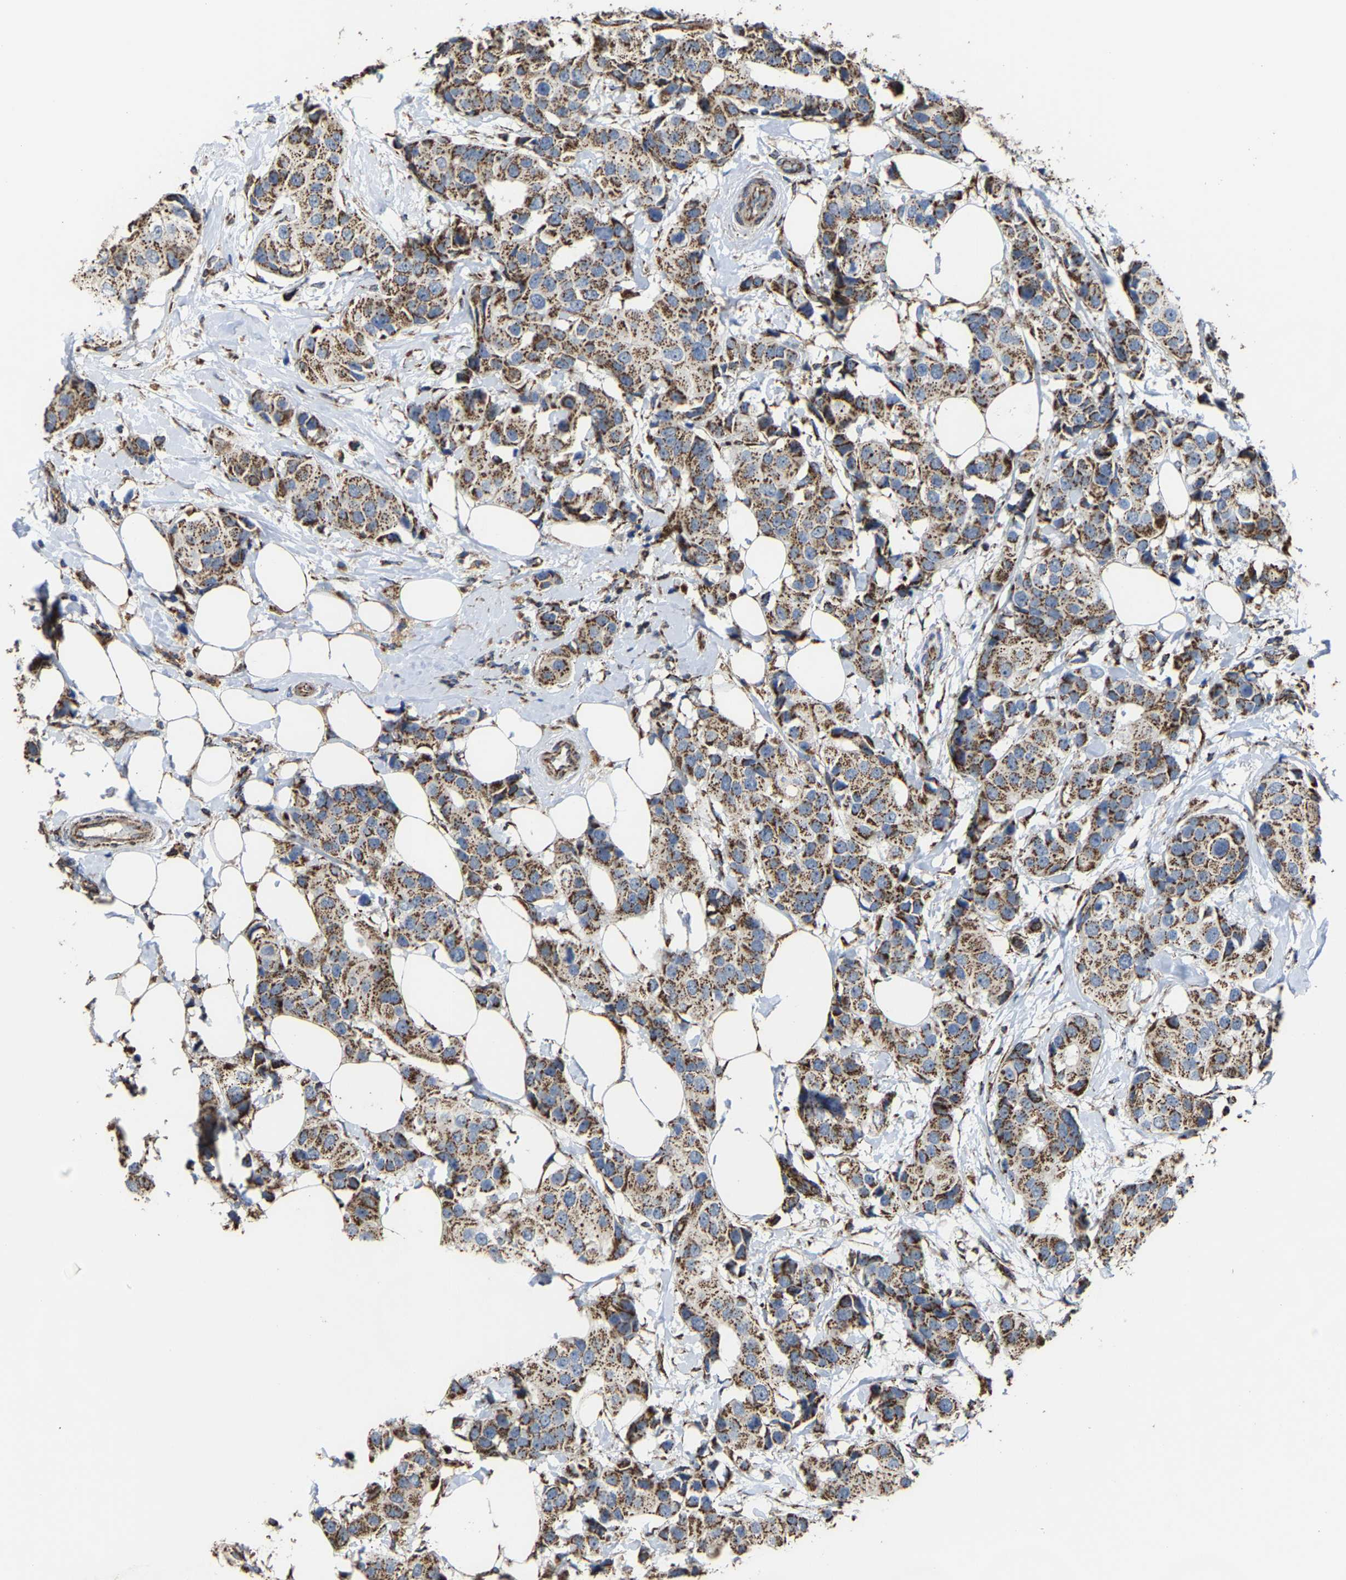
{"staining": {"intensity": "strong", "quantity": ">75%", "location": "cytoplasmic/membranous"}, "tissue": "breast cancer", "cell_type": "Tumor cells", "image_type": "cancer", "snomed": [{"axis": "morphology", "description": "Normal tissue, NOS"}, {"axis": "morphology", "description": "Duct carcinoma"}, {"axis": "topography", "description": "Breast"}], "caption": "About >75% of tumor cells in invasive ductal carcinoma (breast) show strong cytoplasmic/membranous protein positivity as visualized by brown immunohistochemical staining.", "gene": "NDUFV3", "patient": {"sex": "female", "age": 39}}